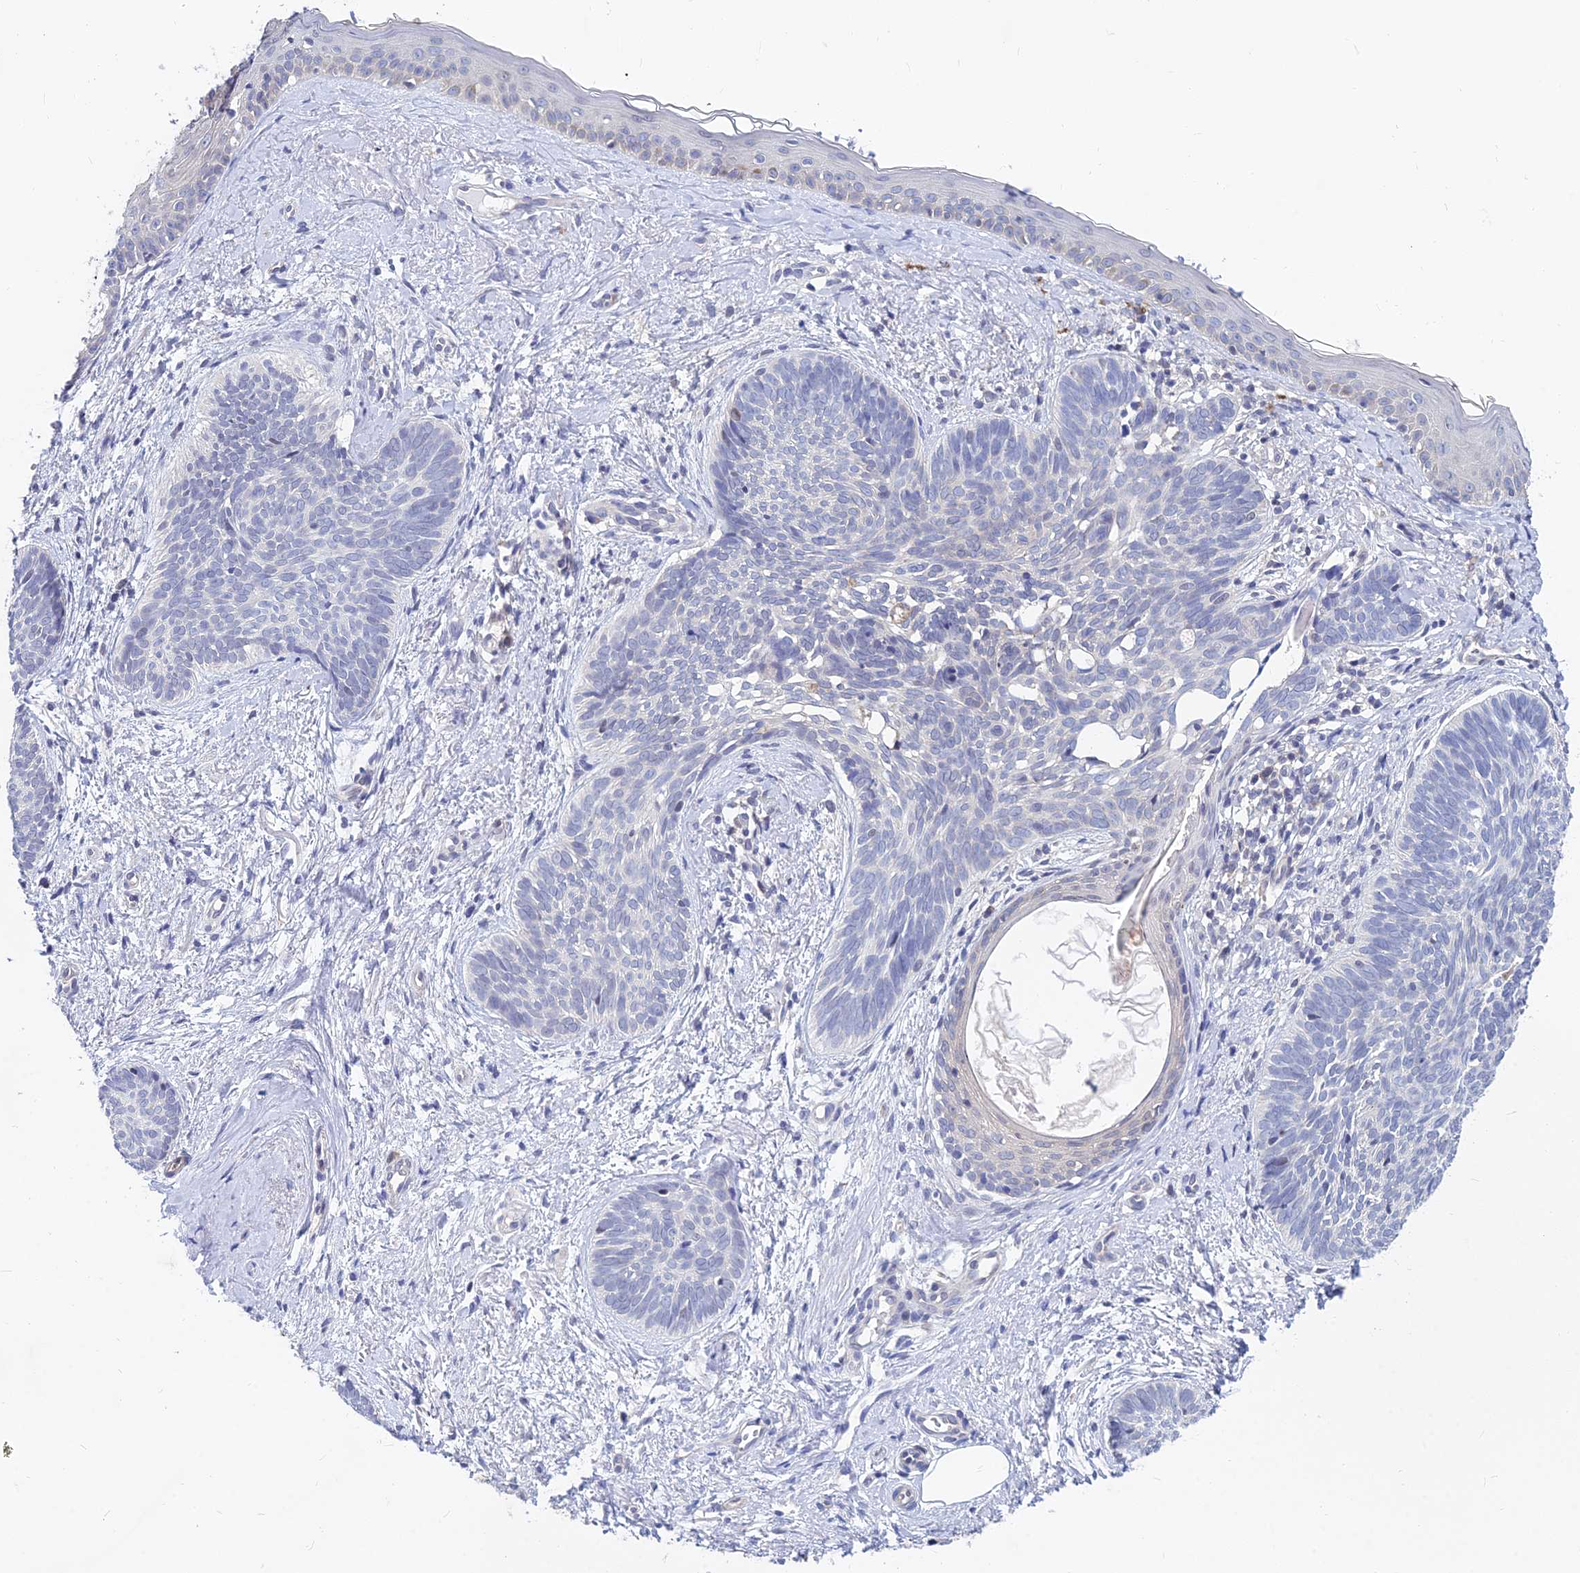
{"staining": {"intensity": "negative", "quantity": "none", "location": "none"}, "tissue": "skin cancer", "cell_type": "Tumor cells", "image_type": "cancer", "snomed": [{"axis": "morphology", "description": "Basal cell carcinoma"}, {"axis": "topography", "description": "Skin"}], "caption": "This is a histopathology image of immunohistochemistry (IHC) staining of skin cancer (basal cell carcinoma), which shows no staining in tumor cells.", "gene": "B3GALT4", "patient": {"sex": "female", "age": 81}}